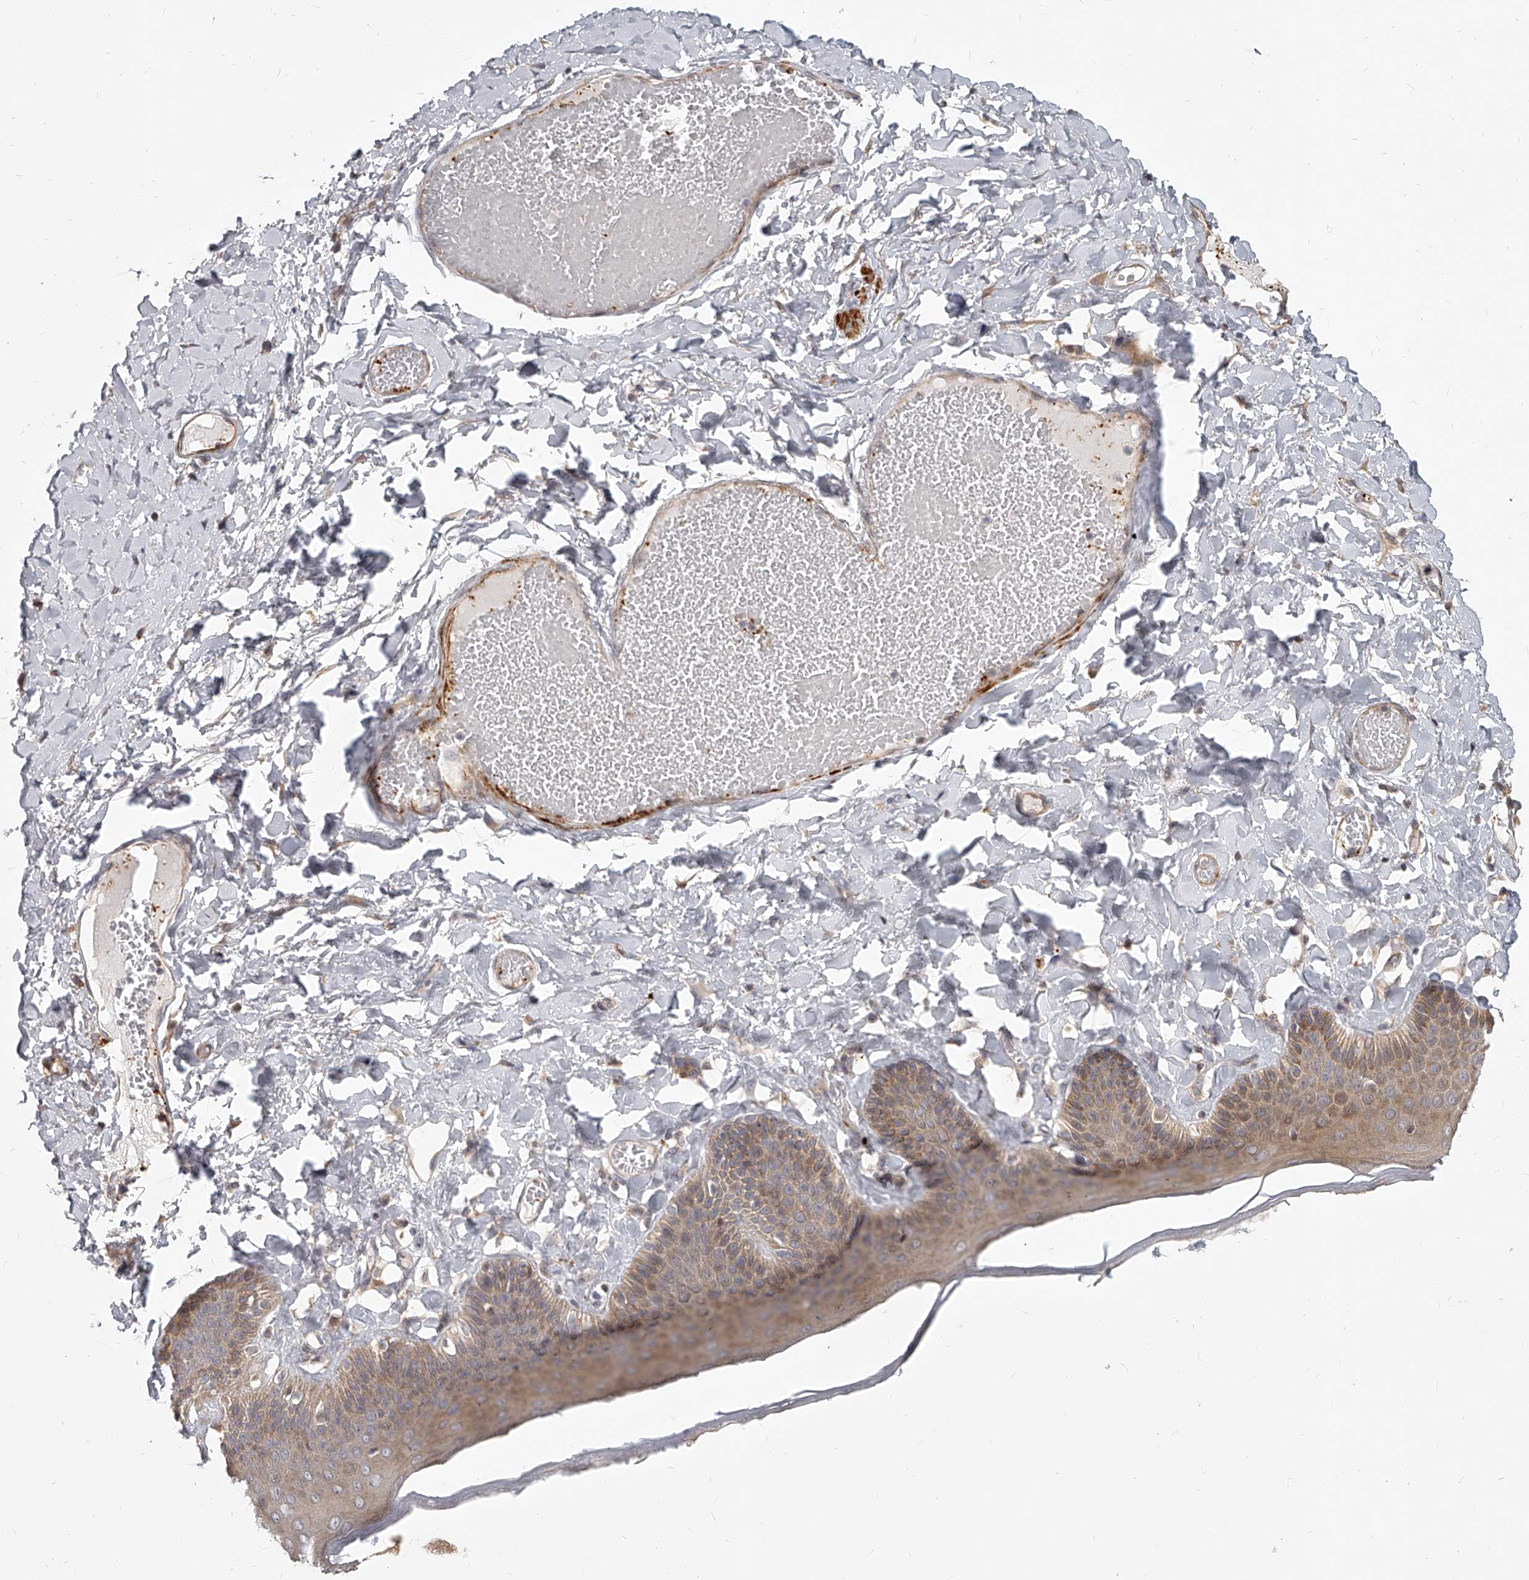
{"staining": {"intensity": "moderate", "quantity": ">75%", "location": "cytoplasmic/membranous"}, "tissue": "skin", "cell_type": "Epidermal cells", "image_type": "normal", "snomed": [{"axis": "morphology", "description": "Normal tissue, NOS"}, {"axis": "topography", "description": "Anal"}], "caption": "Approximately >75% of epidermal cells in unremarkable skin show moderate cytoplasmic/membranous protein positivity as visualized by brown immunohistochemical staining.", "gene": "SLC37A1", "patient": {"sex": "male", "age": 69}}